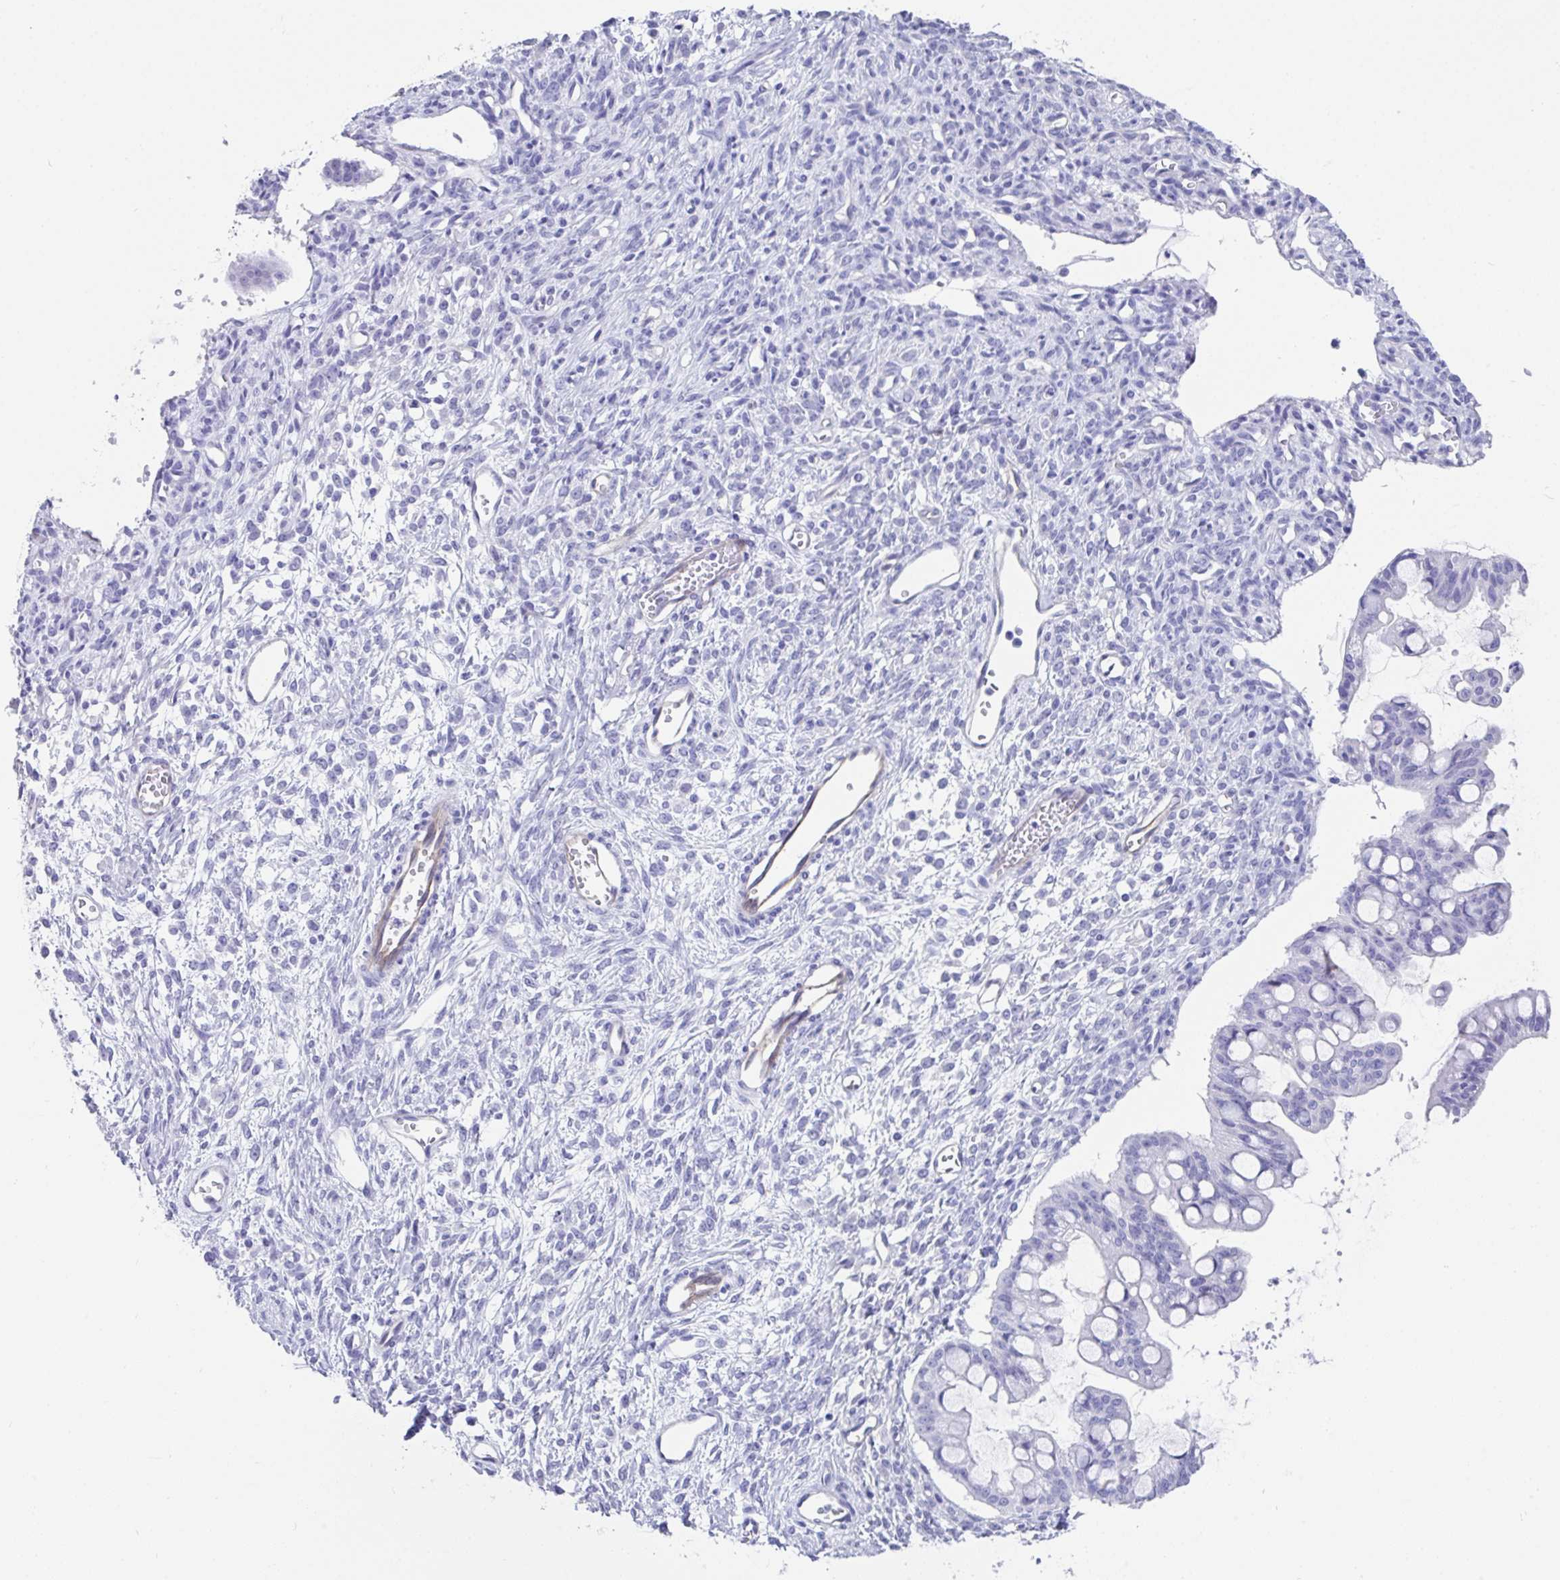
{"staining": {"intensity": "negative", "quantity": "none", "location": "none"}, "tissue": "ovarian cancer", "cell_type": "Tumor cells", "image_type": "cancer", "snomed": [{"axis": "morphology", "description": "Cystadenocarcinoma, mucinous, NOS"}, {"axis": "topography", "description": "Ovary"}], "caption": "This is an immunohistochemistry (IHC) histopathology image of ovarian mucinous cystadenocarcinoma. There is no positivity in tumor cells.", "gene": "FAM107A", "patient": {"sex": "female", "age": 73}}